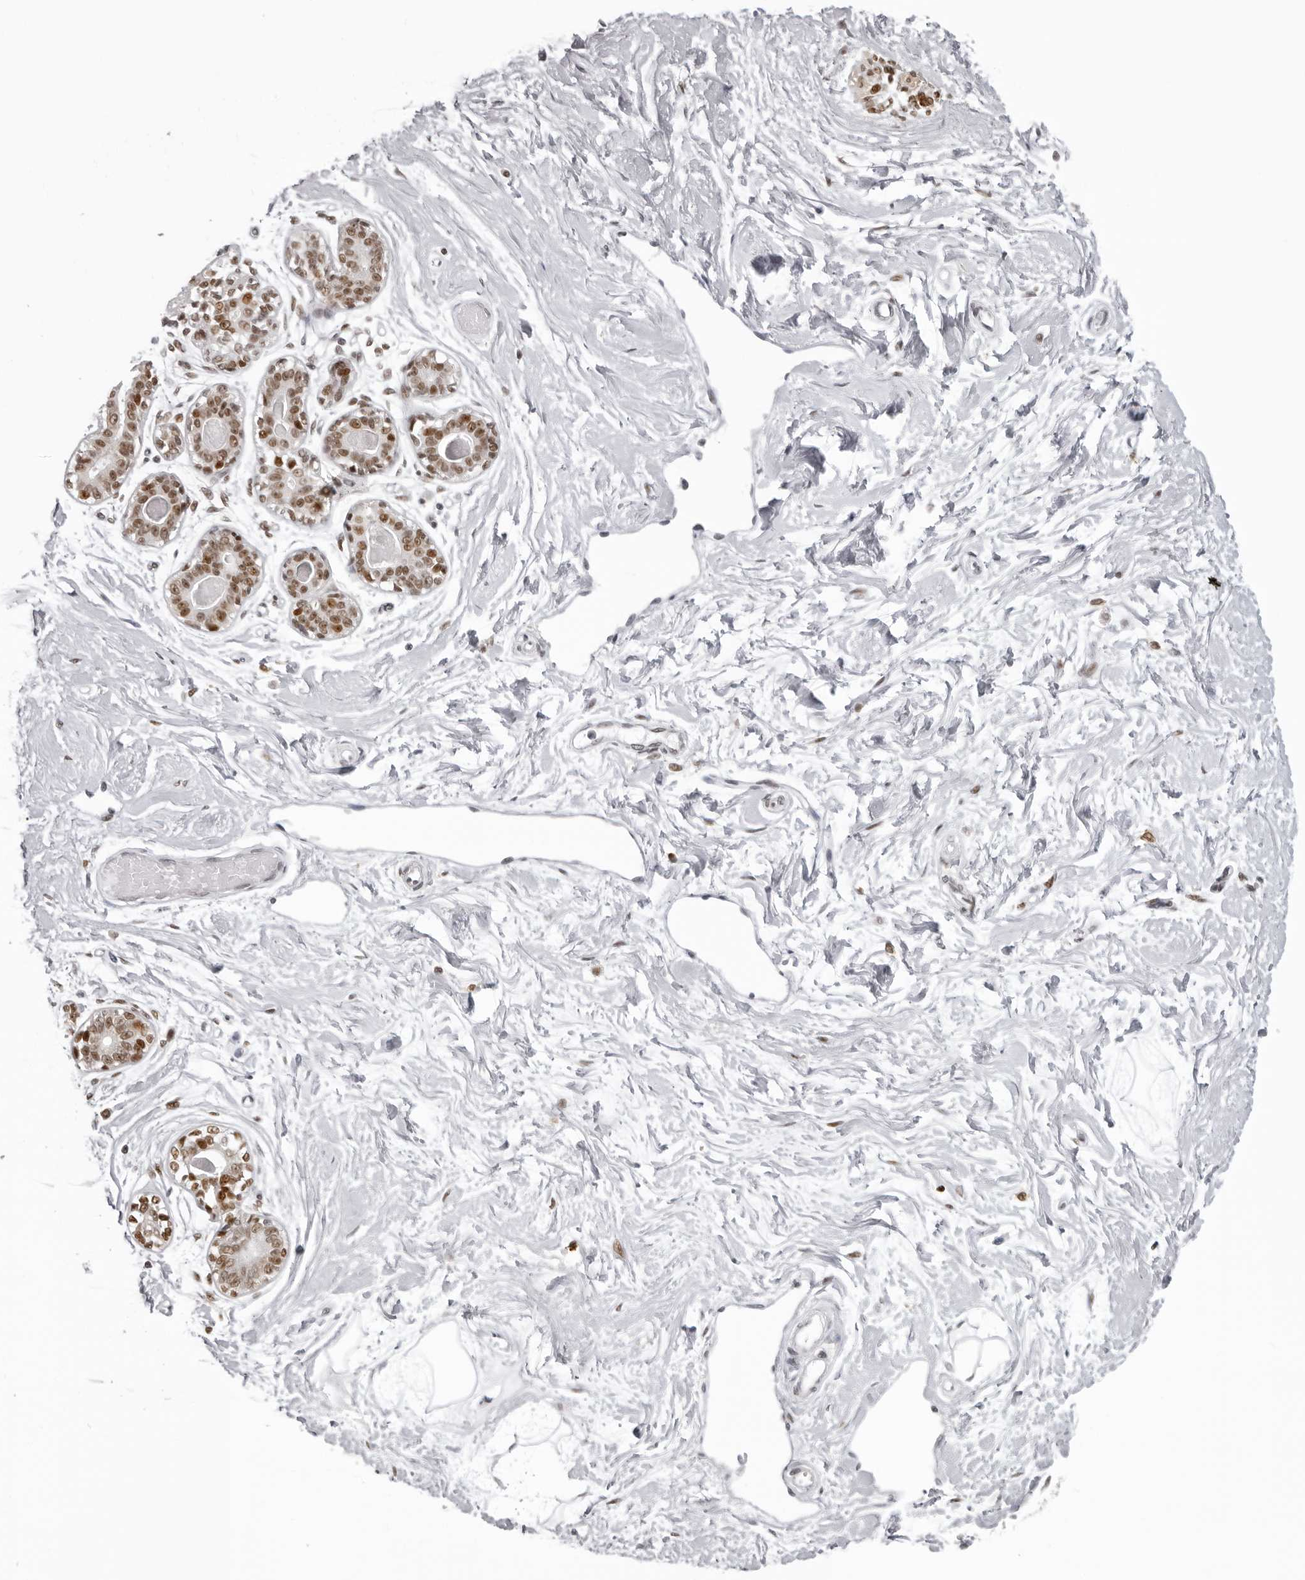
{"staining": {"intensity": "negative", "quantity": "none", "location": "none"}, "tissue": "breast", "cell_type": "Adipocytes", "image_type": "normal", "snomed": [{"axis": "morphology", "description": "Normal tissue, NOS"}, {"axis": "topography", "description": "Breast"}], "caption": "This photomicrograph is of unremarkable breast stained with IHC to label a protein in brown with the nuclei are counter-stained blue. There is no positivity in adipocytes.", "gene": "HEXIM2", "patient": {"sex": "female", "age": 45}}